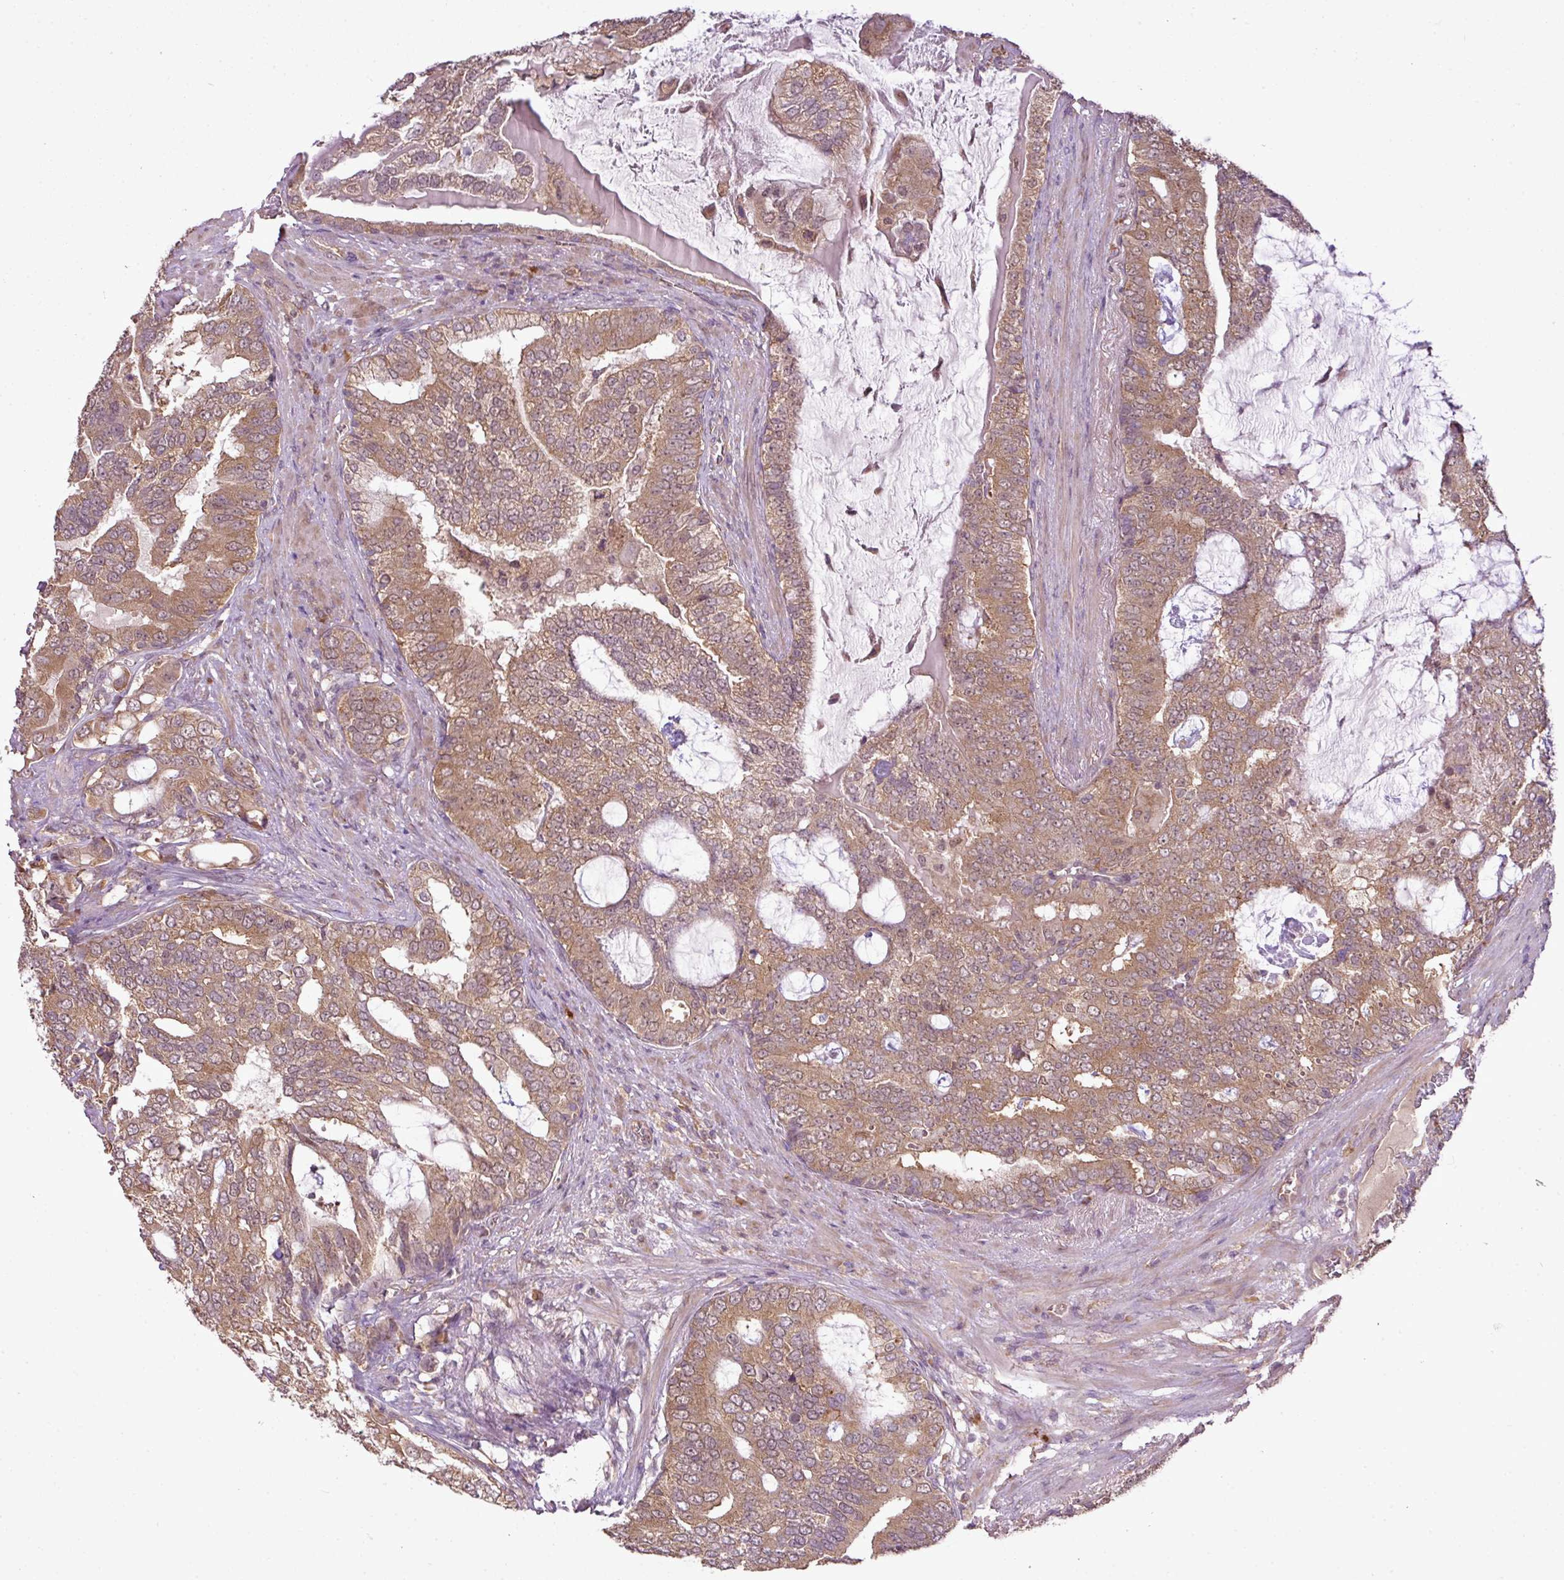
{"staining": {"intensity": "moderate", "quantity": ">75%", "location": "cytoplasmic/membranous"}, "tissue": "prostate cancer", "cell_type": "Tumor cells", "image_type": "cancer", "snomed": [{"axis": "morphology", "description": "Adenocarcinoma, High grade"}, {"axis": "topography", "description": "Prostate"}], "caption": "Immunohistochemistry (IHC) histopathology image of neoplastic tissue: human adenocarcinoma (high-grade) (prostate) stained using immunohistochemistry demonstrates medium levels of moderate protein expression localized specifically in the cytoplasmic/membranous of tumor cells, appearing as a cytoplasmic/membranous brown color.", "gene": "DNAAF4", "patient": {"sex": "male", "age": 55}}